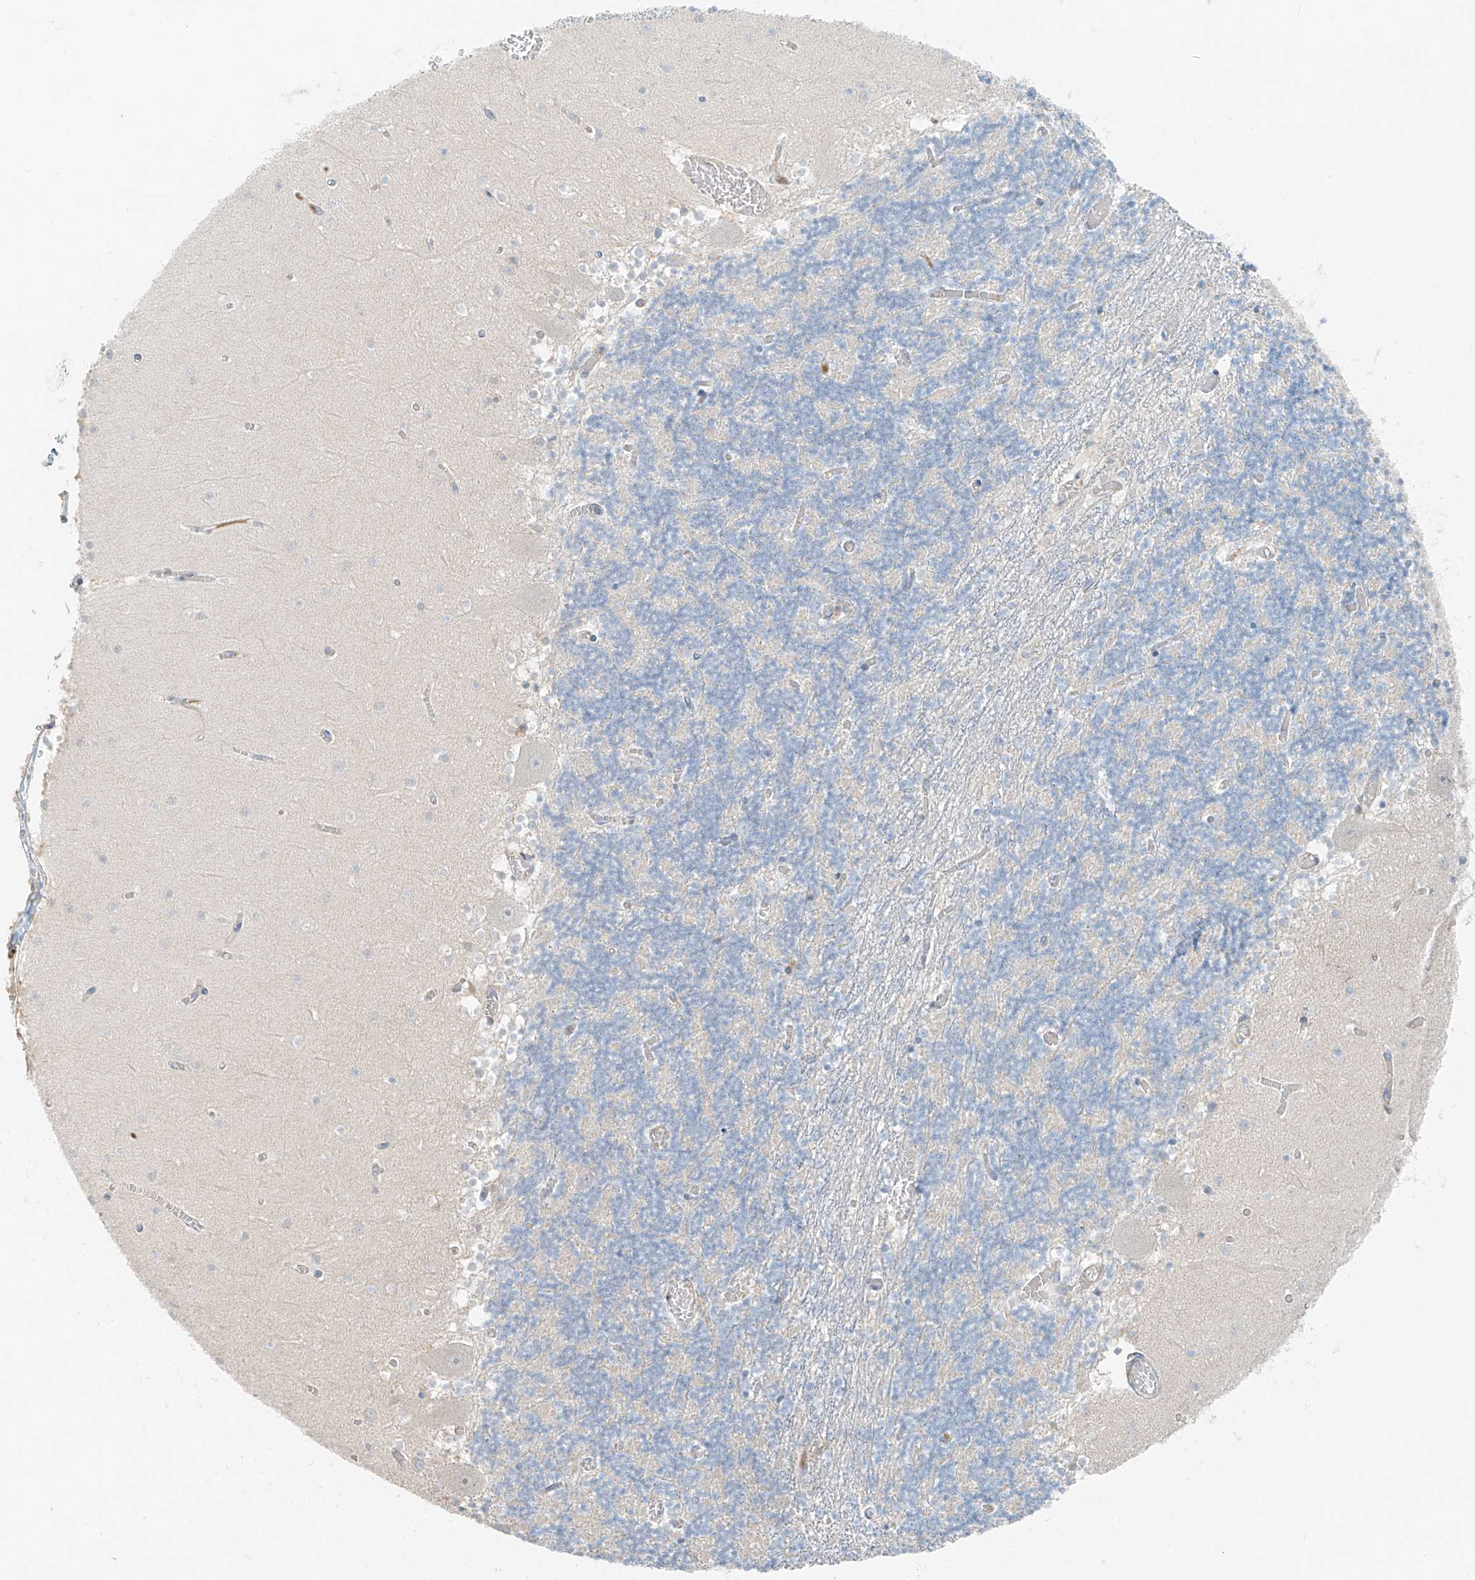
{"staining": {"intensity": "negative", "quantity": "none", "location": "none"}, "tissue": "cerebellum", "cell_type": "Cells in granular layer", "image_type": "normal", "snomed": [{"axis": "morphology", "description": "Normal tissue, NOS"}, {"axis": "topography", "description": "Cerebellum"}], "caption": "Cerebellum stained for a protein using immunohistochemistry demonstrates no expression cells in granular layer.", "gene": "FSTL1", "patient": {"sex": "female", "age": 28}}